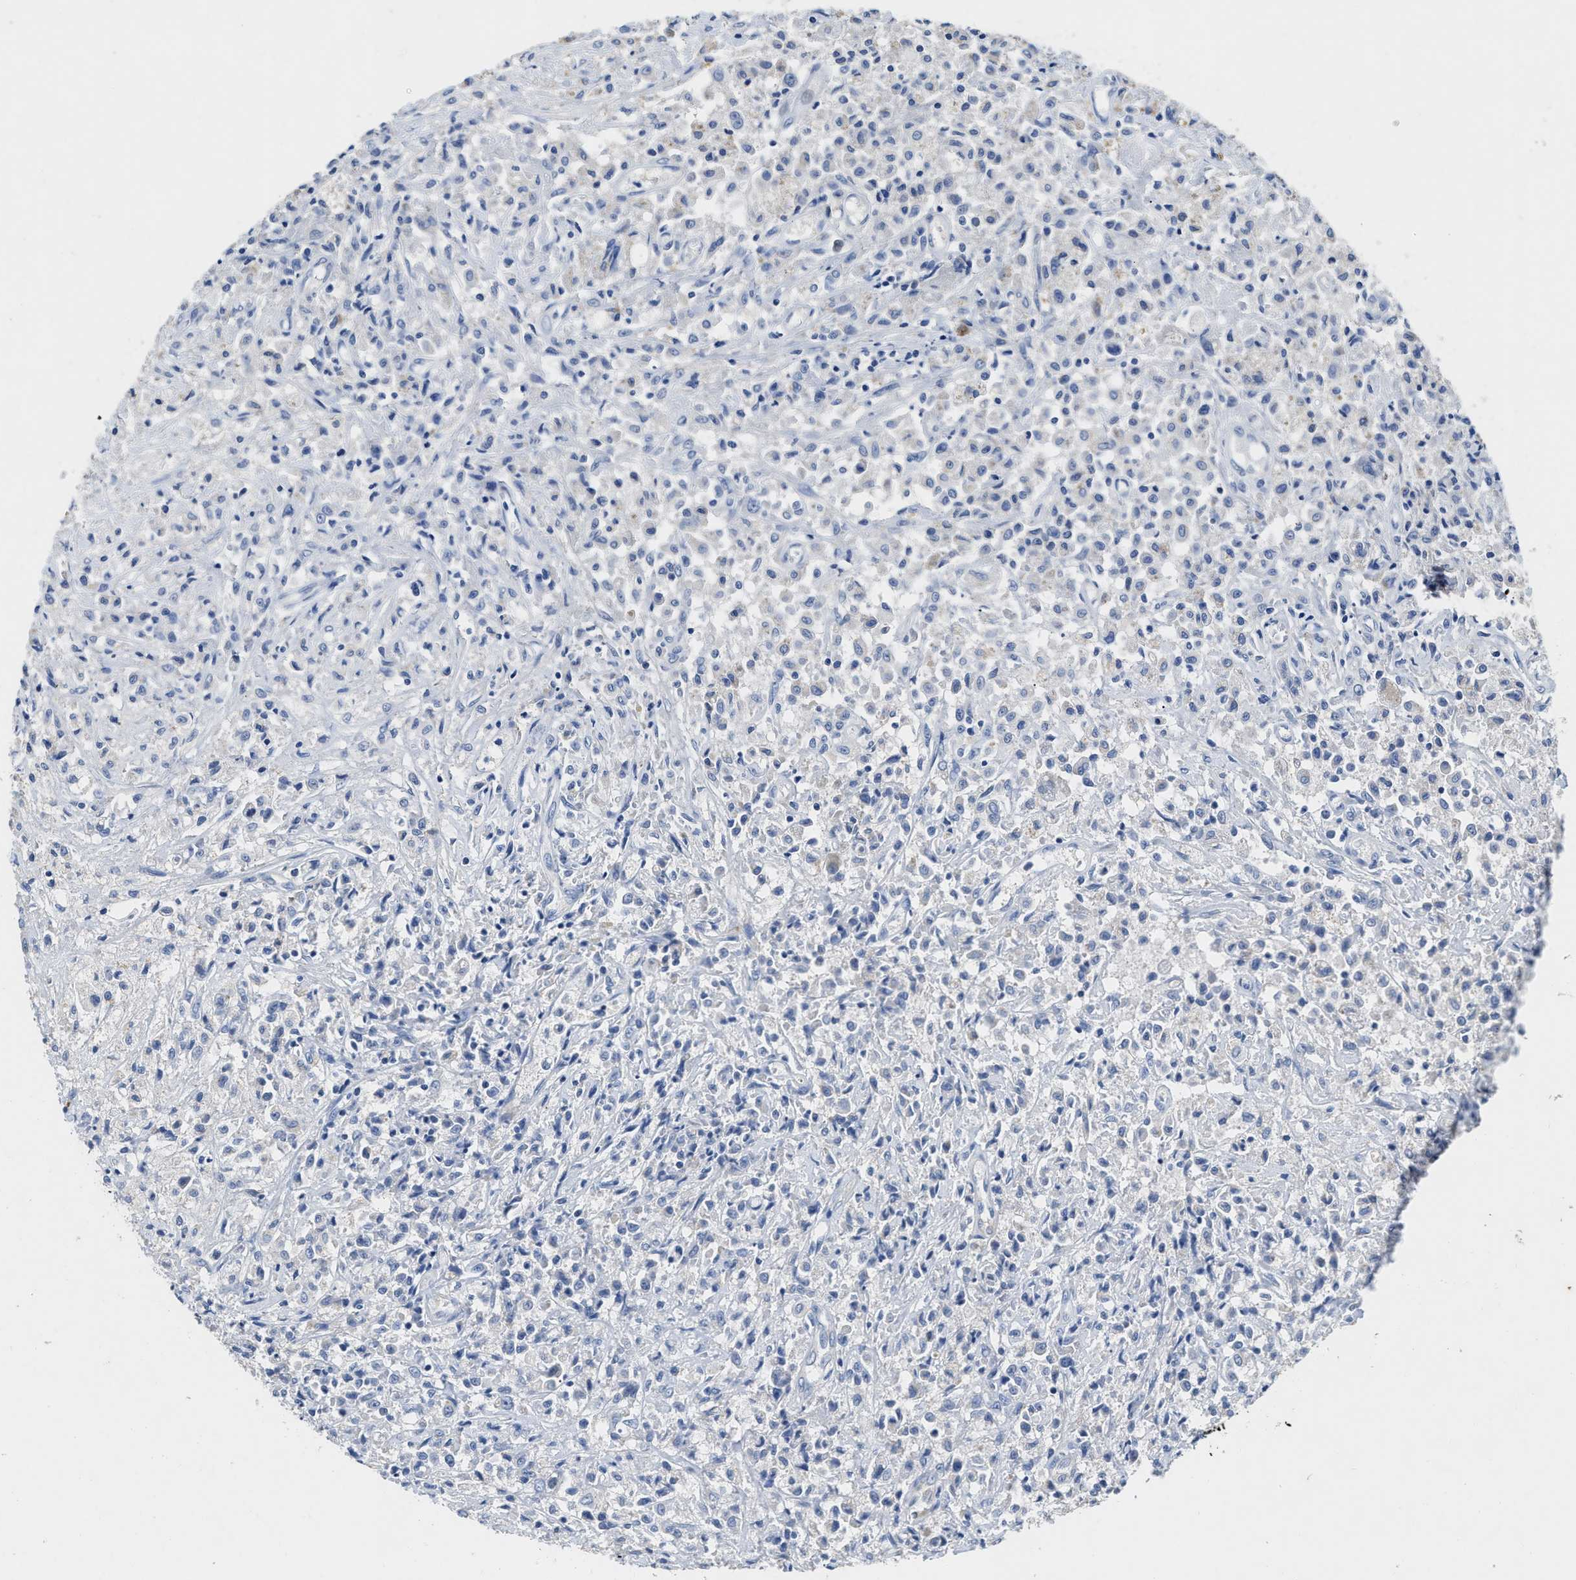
{"staining": {"intensity": "negative", "quantity": "none", "location": "none"}, "tissue": "testis cancer", "cell_type": "Tumor cells", "image_type": "cancer", "snomed": [{"axis": "morphology", "description": "Carcinoma, Embryonal, NOS"}, {"axis": "topography", "description": "Testis"}], "caption": "Protein analysis of testis embryonal carcinoma displays no significant expression in tumor cells. (Stains: DAB IHC with hematoxylin counter stain, Microscopy: brightfield microscopy at high magnification).", "gene": "FBLN2", "patient": {"sex": "male", "age": 2}}